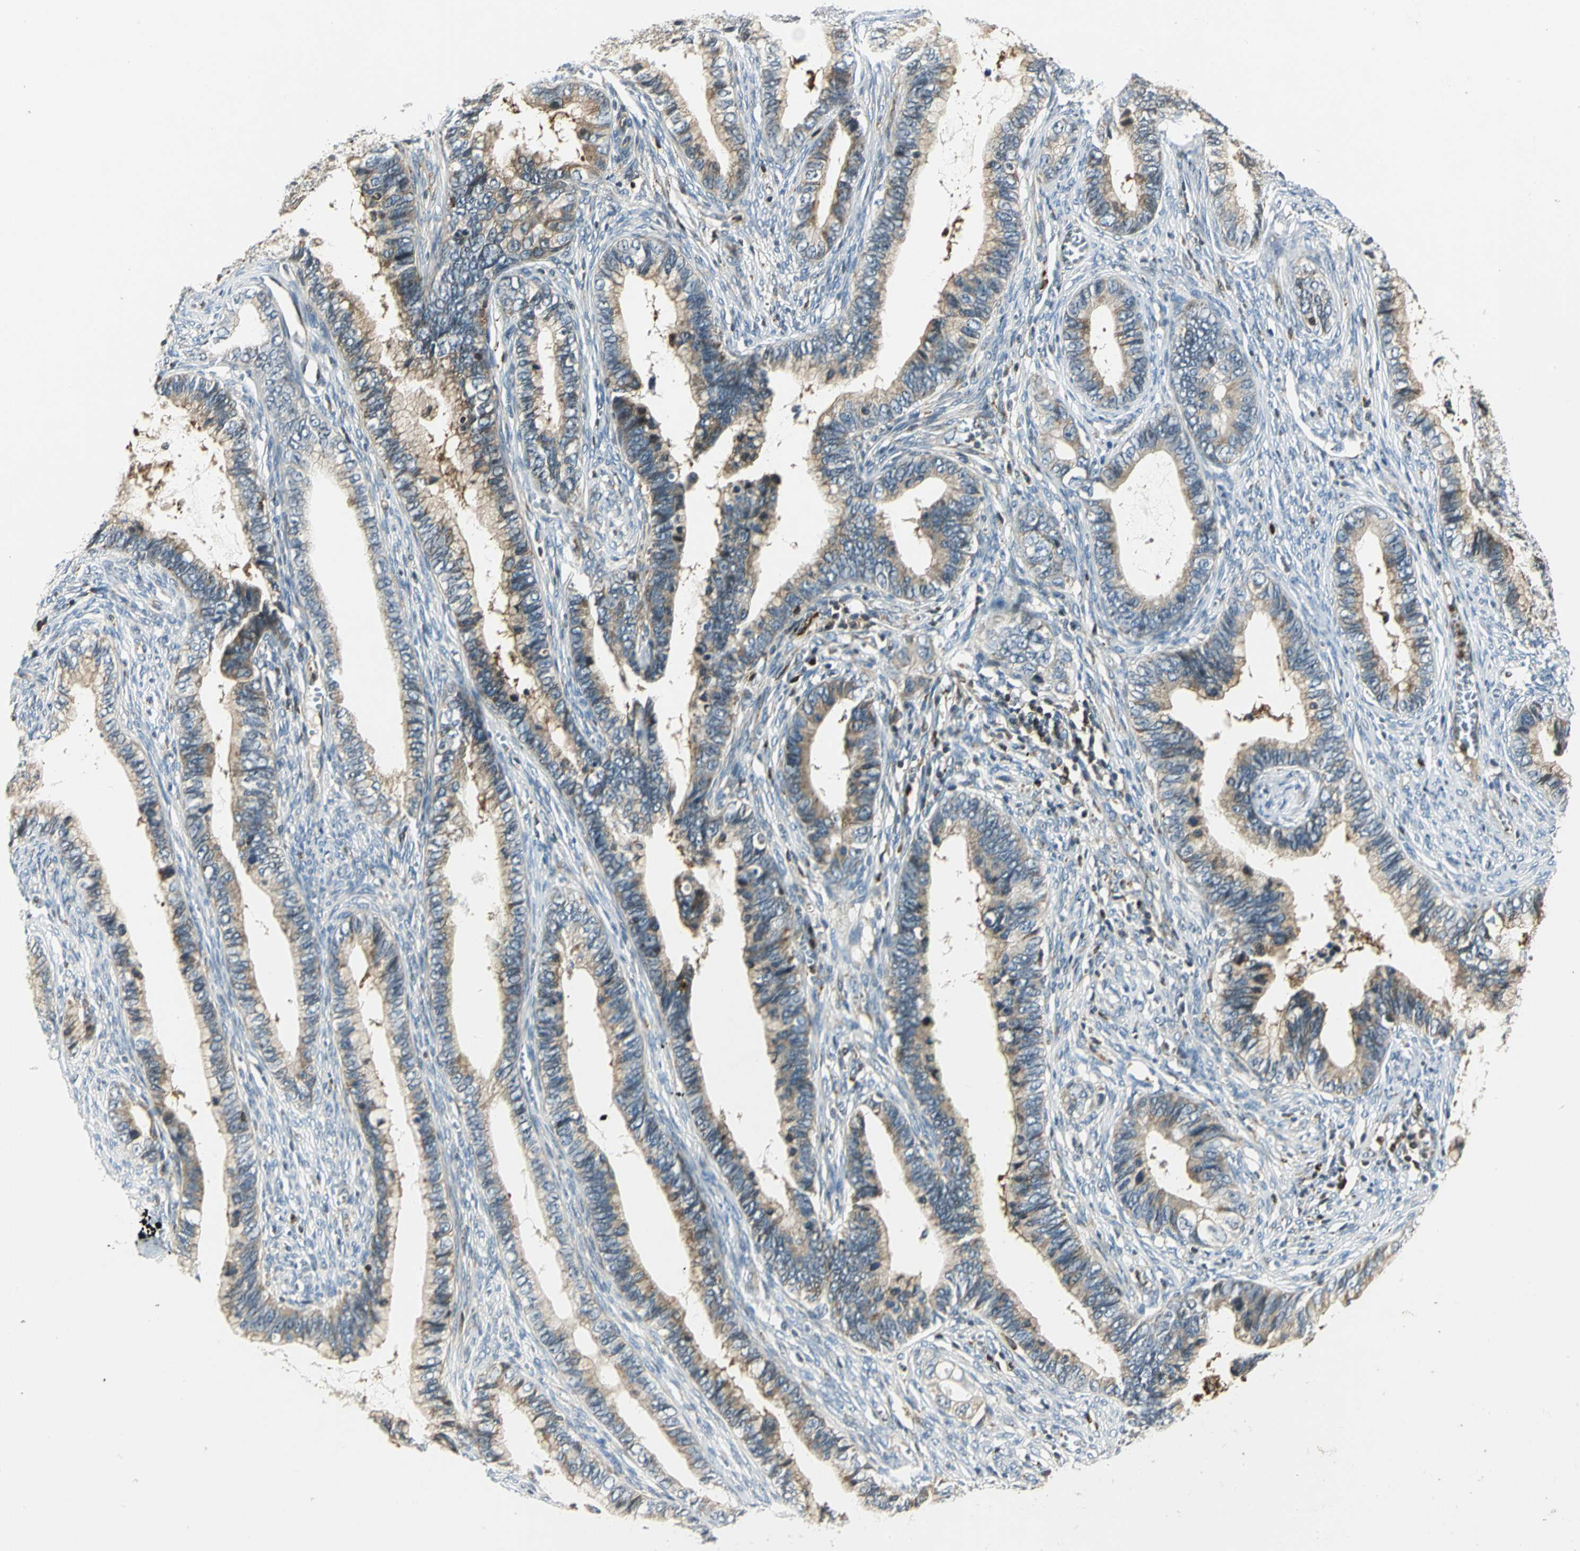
{"staining": {"intensity": "moderate", "quantity": ">75%", "location": "cytoplasmic/membranous"}, "tissue": "cervical cancer", "cell_type": "Tumor cells", "image_type": "cancer", "snomed": [{"axis": "morphology", "description": "Adenocarcinoma, NOS"}, {"axis": "topography", "description": "Cervix"}], "caption": "Cervical adenocarcinoma tissue exhibits moderate cytoplasmic/membranous positivity in approximately >75% of tumor cells, visualized by immunohistochemistry.", "gene": "USP40", "patient": {"sex": "female", "age": 44}}